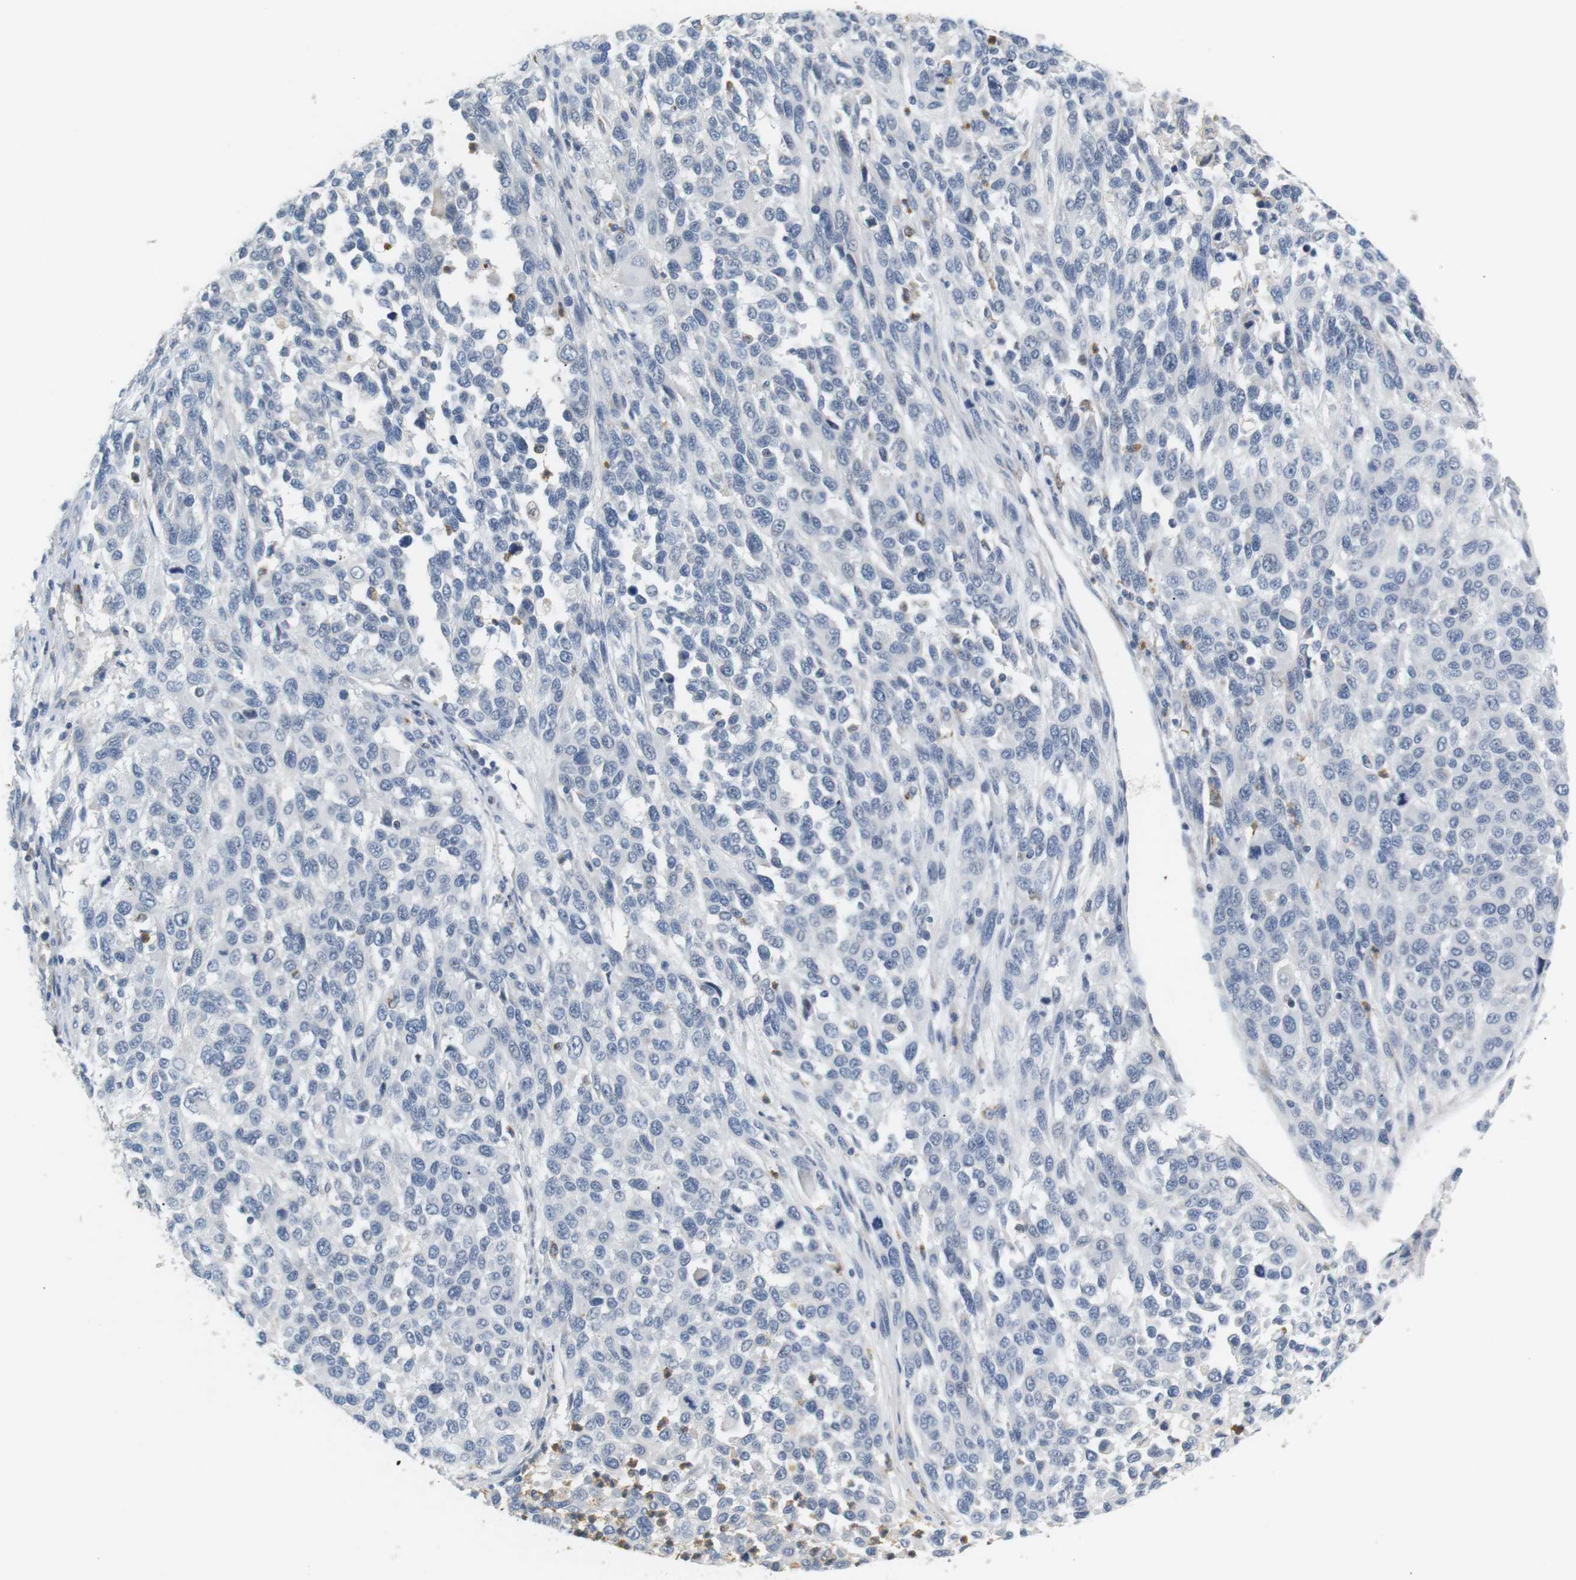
{"staining": {"intensity": "negative", "quantity": "none", "location": "none"}, "tissue": "melanoma", "cell_type": "Tumor cells", "image_type": "cancer", "snomed": [{"axis": "morphology", "description": "Malignant melanoma, Metastatic site"}, {"axis": "topography", "description": "Lymph node"}], "caption": "Human malignant melanoma (metastatic site) stained for a protein using immunohistochemistry (IHC) demonstrates no positivity in tumor cells.", "gene": "CD300E", "patient": {"sex": "male", "age": 61}}